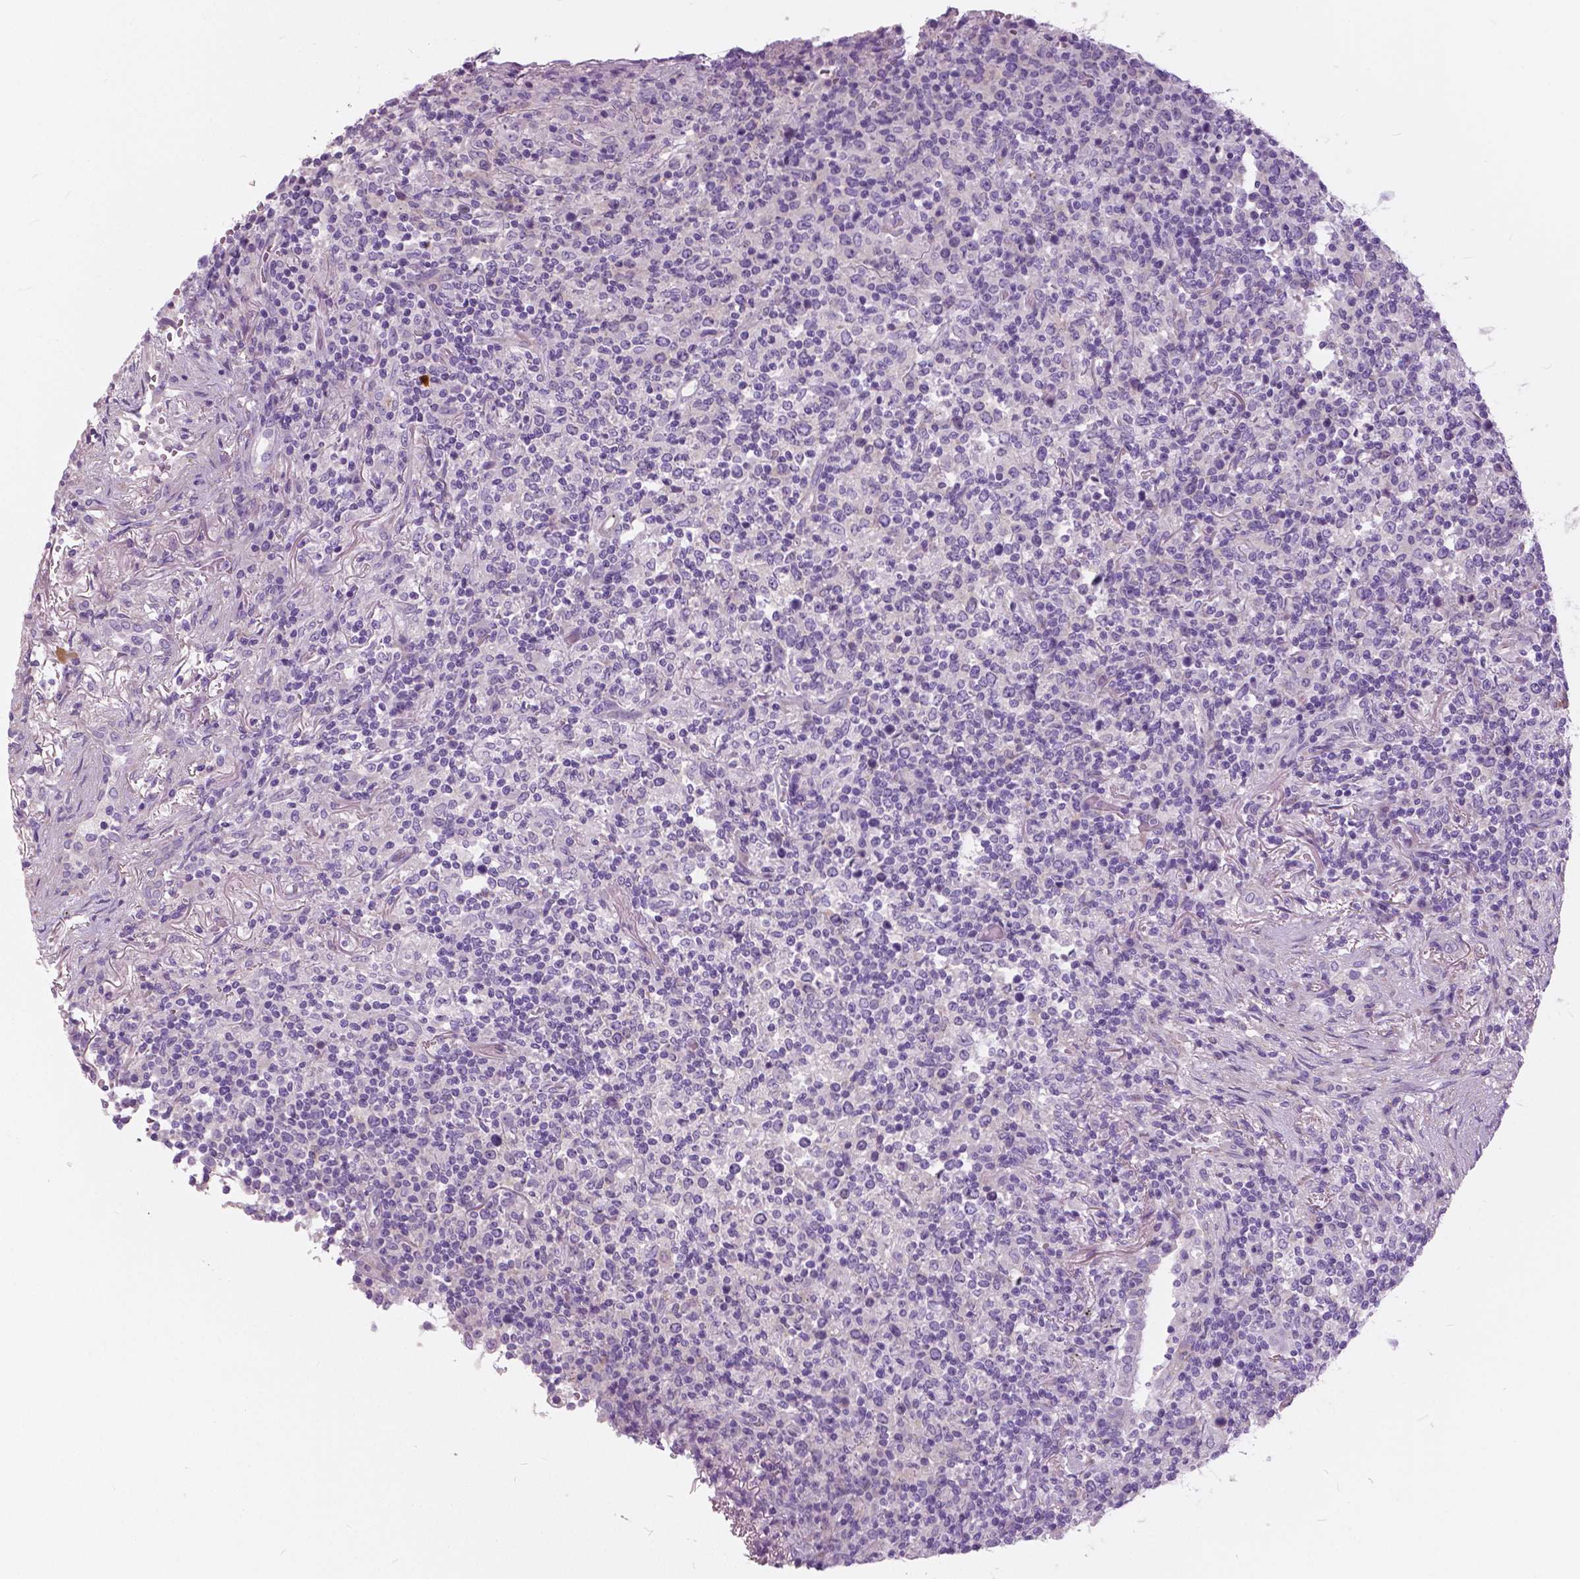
{"staining": {"intensity": "negative", "quantity": "none", "location": "none"}, "tissue": "lymphoma", "cell_type": "Tumor cells", "image_type": "cancer", "snomed": [{"axis": "morphology", "description": "Malignant lymphoma, non-Hodgkin's type, High grade"}, {"axis": "topography", "description": "Lung"}], "caption": "An immunohistochemistry (IHC) histopathology image of malignant lymphoma, non-Hodgkin's type (high-grade) is shown. There is no staining in tumor cells of malignant lymphoma, non-Hodgkin's type (high-grade). The staining is performed using DAB brown chromogen with nuclei counter-stained in using hematoxylin.", "gene": "SERPINI1", "patient": {"sex": "male", "age": 79}}